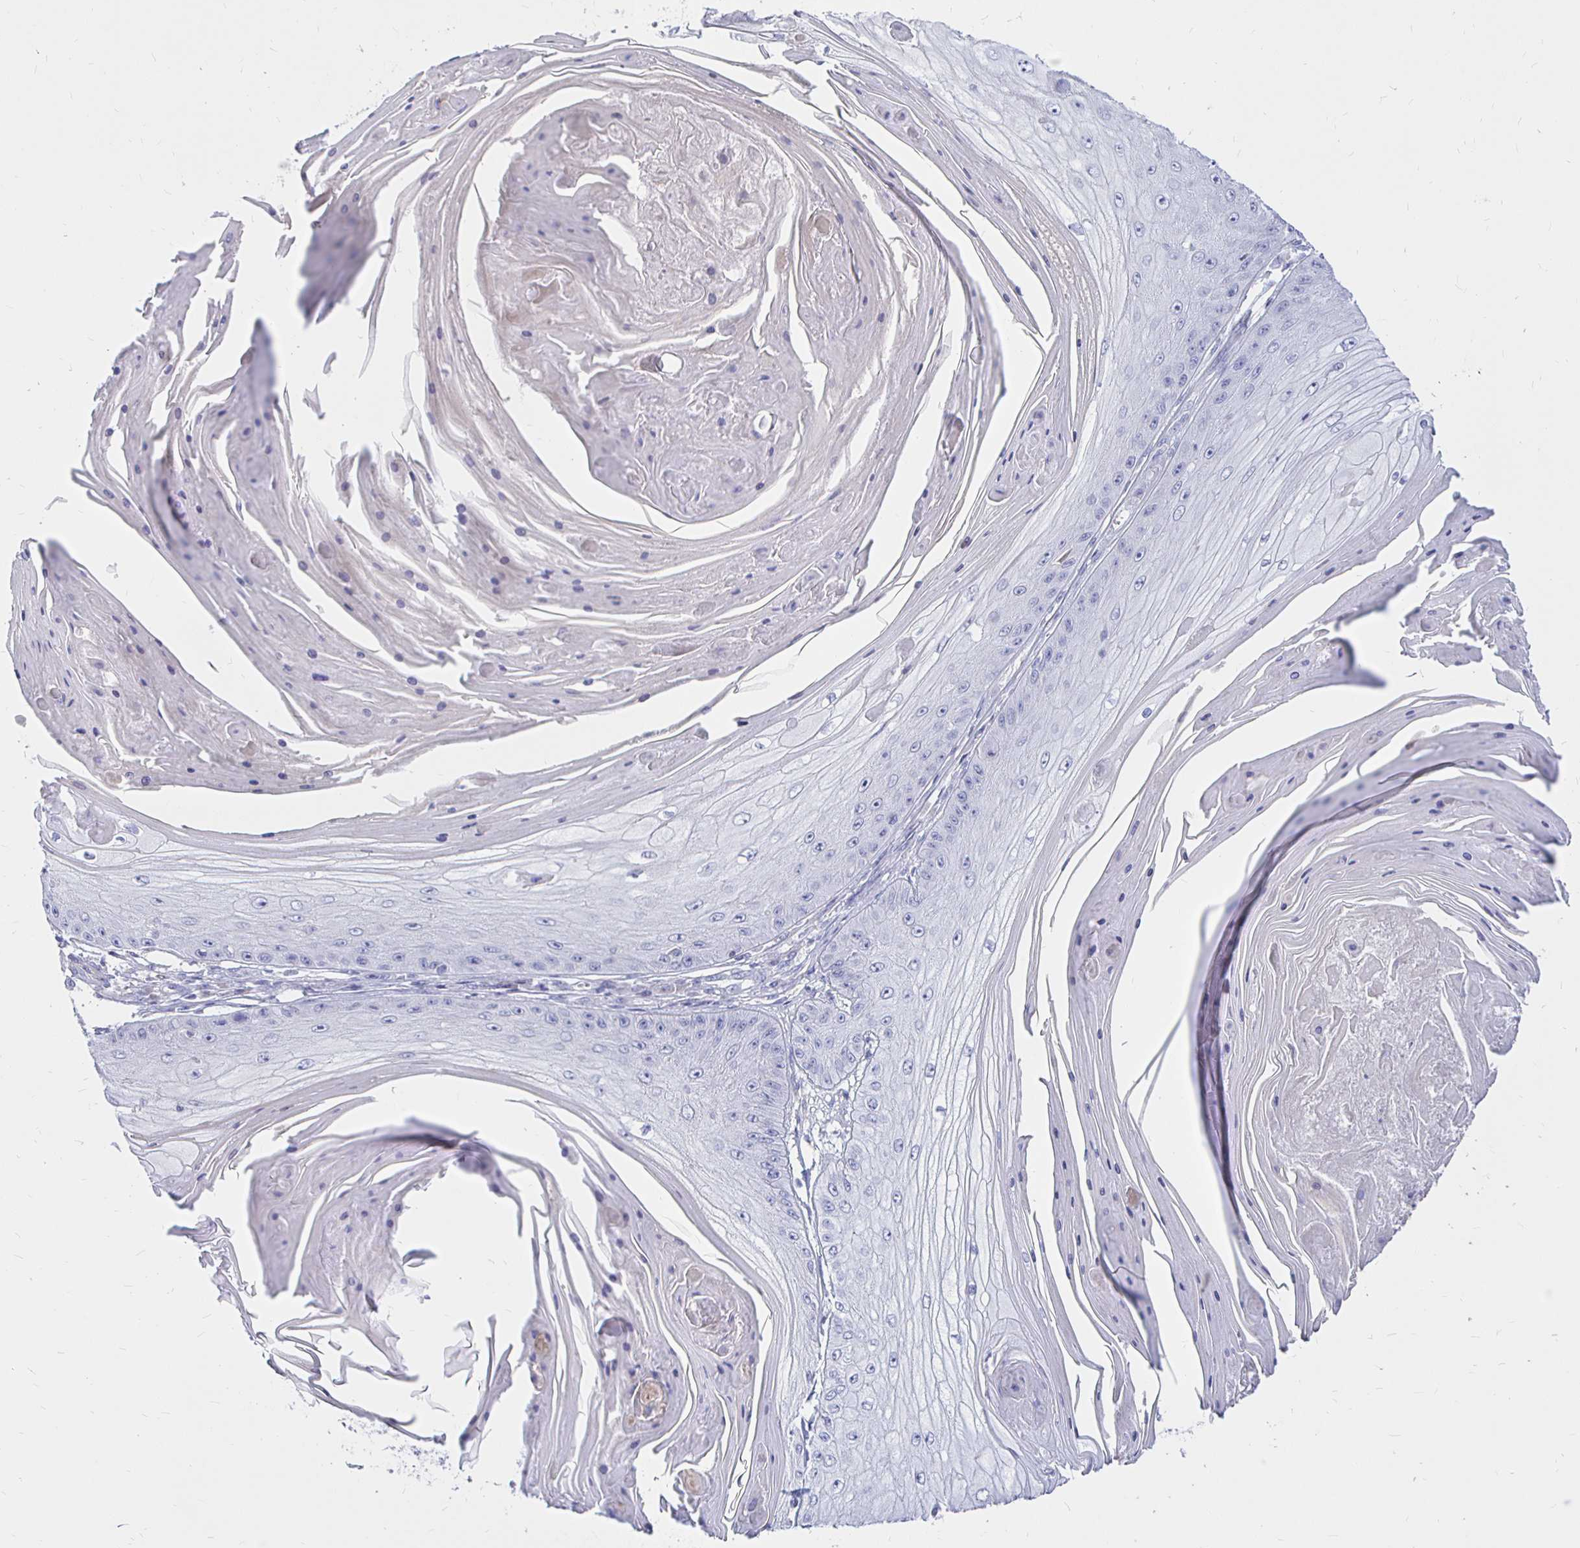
{"staining": {"intensity": "negative", "quantity": "none", "location": "none"}, "tissue": "skin cancer", "cell_type": "Tumor cells", "image_type": "cancer", "snomed": [{"axis": "morphology", "description": "Squamous cell carcinoma, NOS"}, {"axis": "topography", "description": "Skin"}], "caption": "High power microscopy image of an immunohistochemistry photomicrograph of squamous cell carcinoma (skin), revealing no significant positivity in tumor cells. Nuclei are stained in blue.", "gene": "NECAB1", "patient": {"sex": "male", "age": 70}}